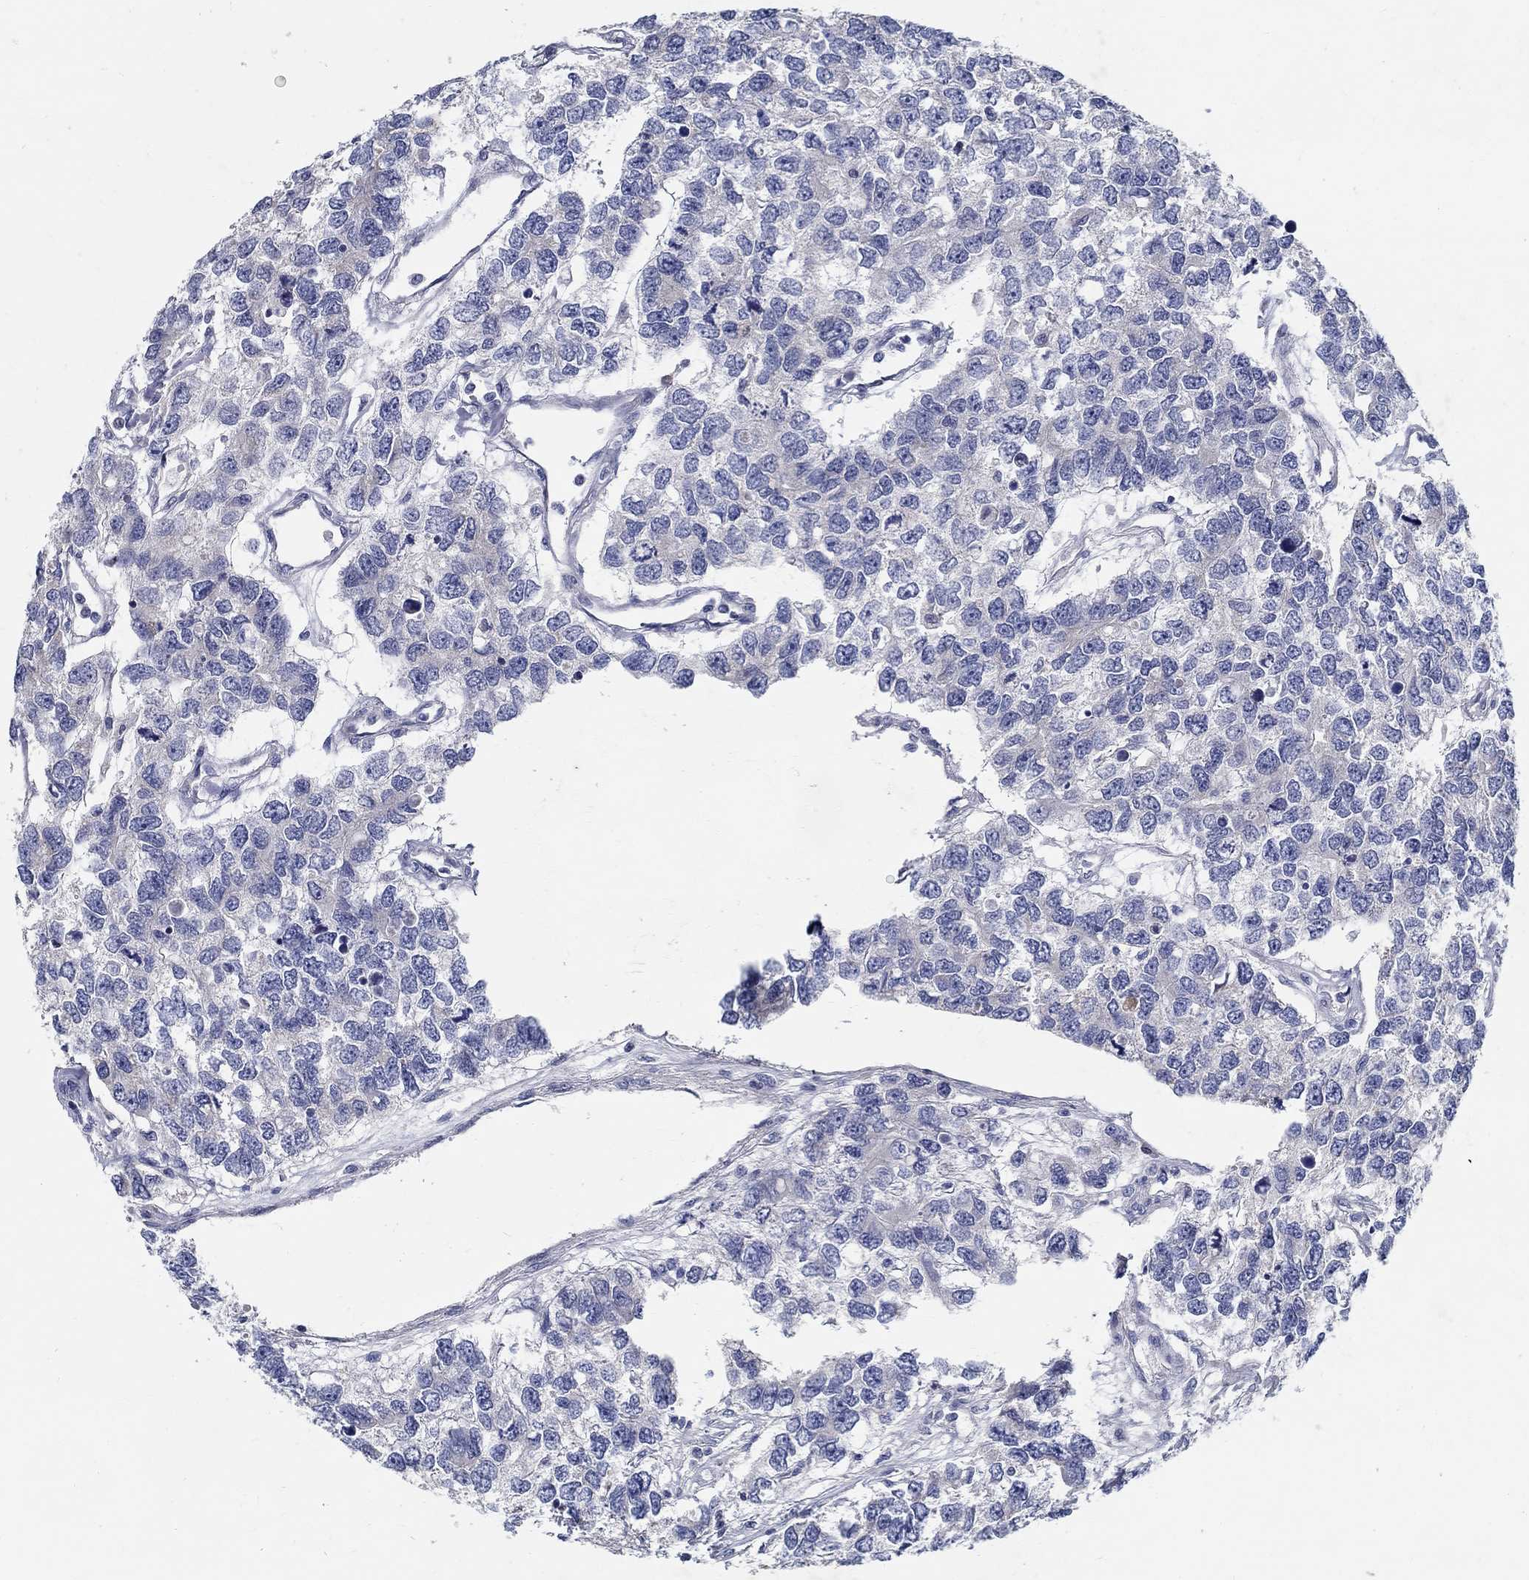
{"staining": {"intensity": "negative", "quantity": "none", "location": "none"}, "tissue": "testis cancer", "cell_type": "Tumor cells", "image_type": "cancer", "snomed": [{"axis": "morphology", "description": "Seminoma, NOS"}, {"axis": "topography", "description": "Testis"}], "caption": "Protein analysis of testis seminoma displays no significant expression in tumor cells.", "gene": "C16orf46", "patient": {"sex": "male", "age": 52}}